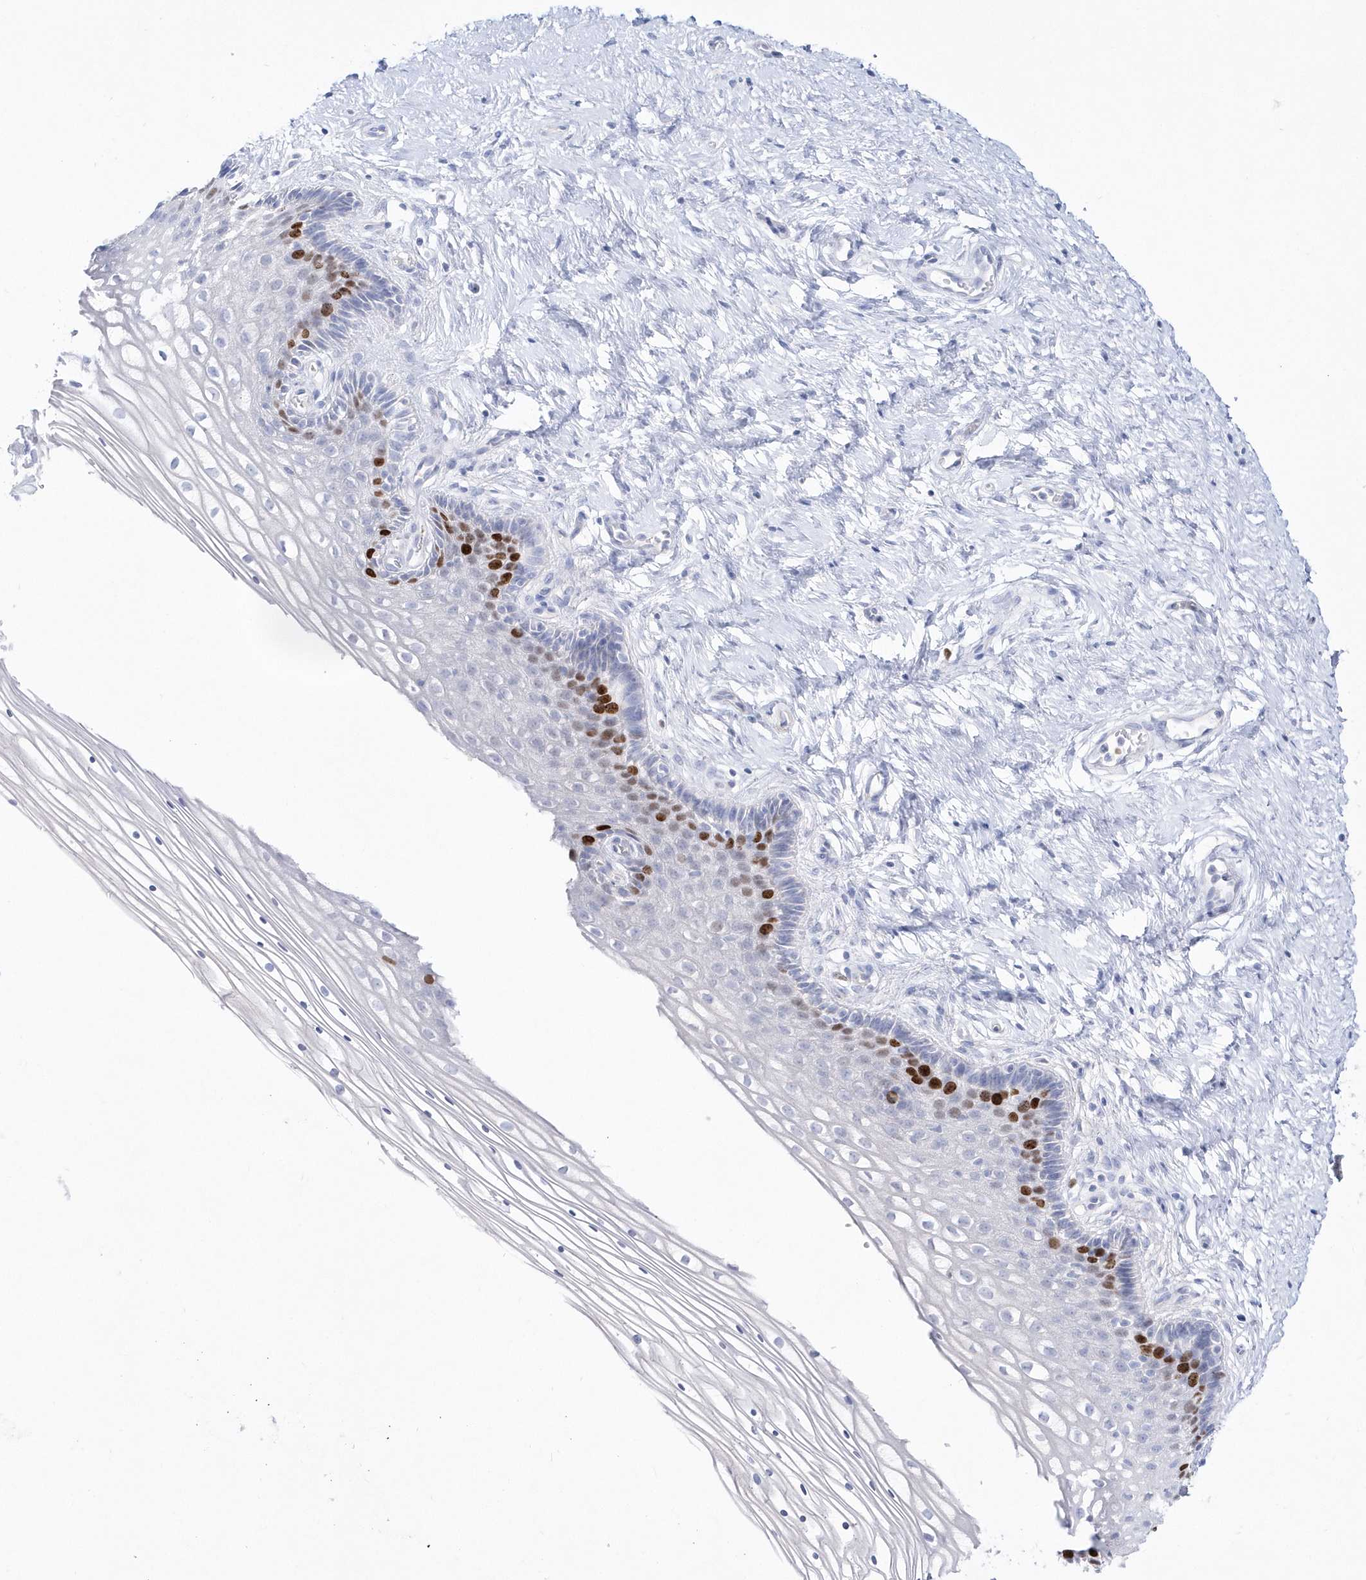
{"staining": {"intensity": "negative", "quantity": "none", "location": "none"}, "tissue": "cervix", "cell_type": "Glandular cells", "image_type": "normal", "snomed": [{"axis": "morphology", "description": "Normal tissue, NOS"}, {"axis": "topography", "description": "Cervix"}], "caption": "Cervix stained for a protein using immunohistochemistry shows no staining glandular cells.", "gene": "TMCO6", "patient": {"sex": "female", "age": 33}}